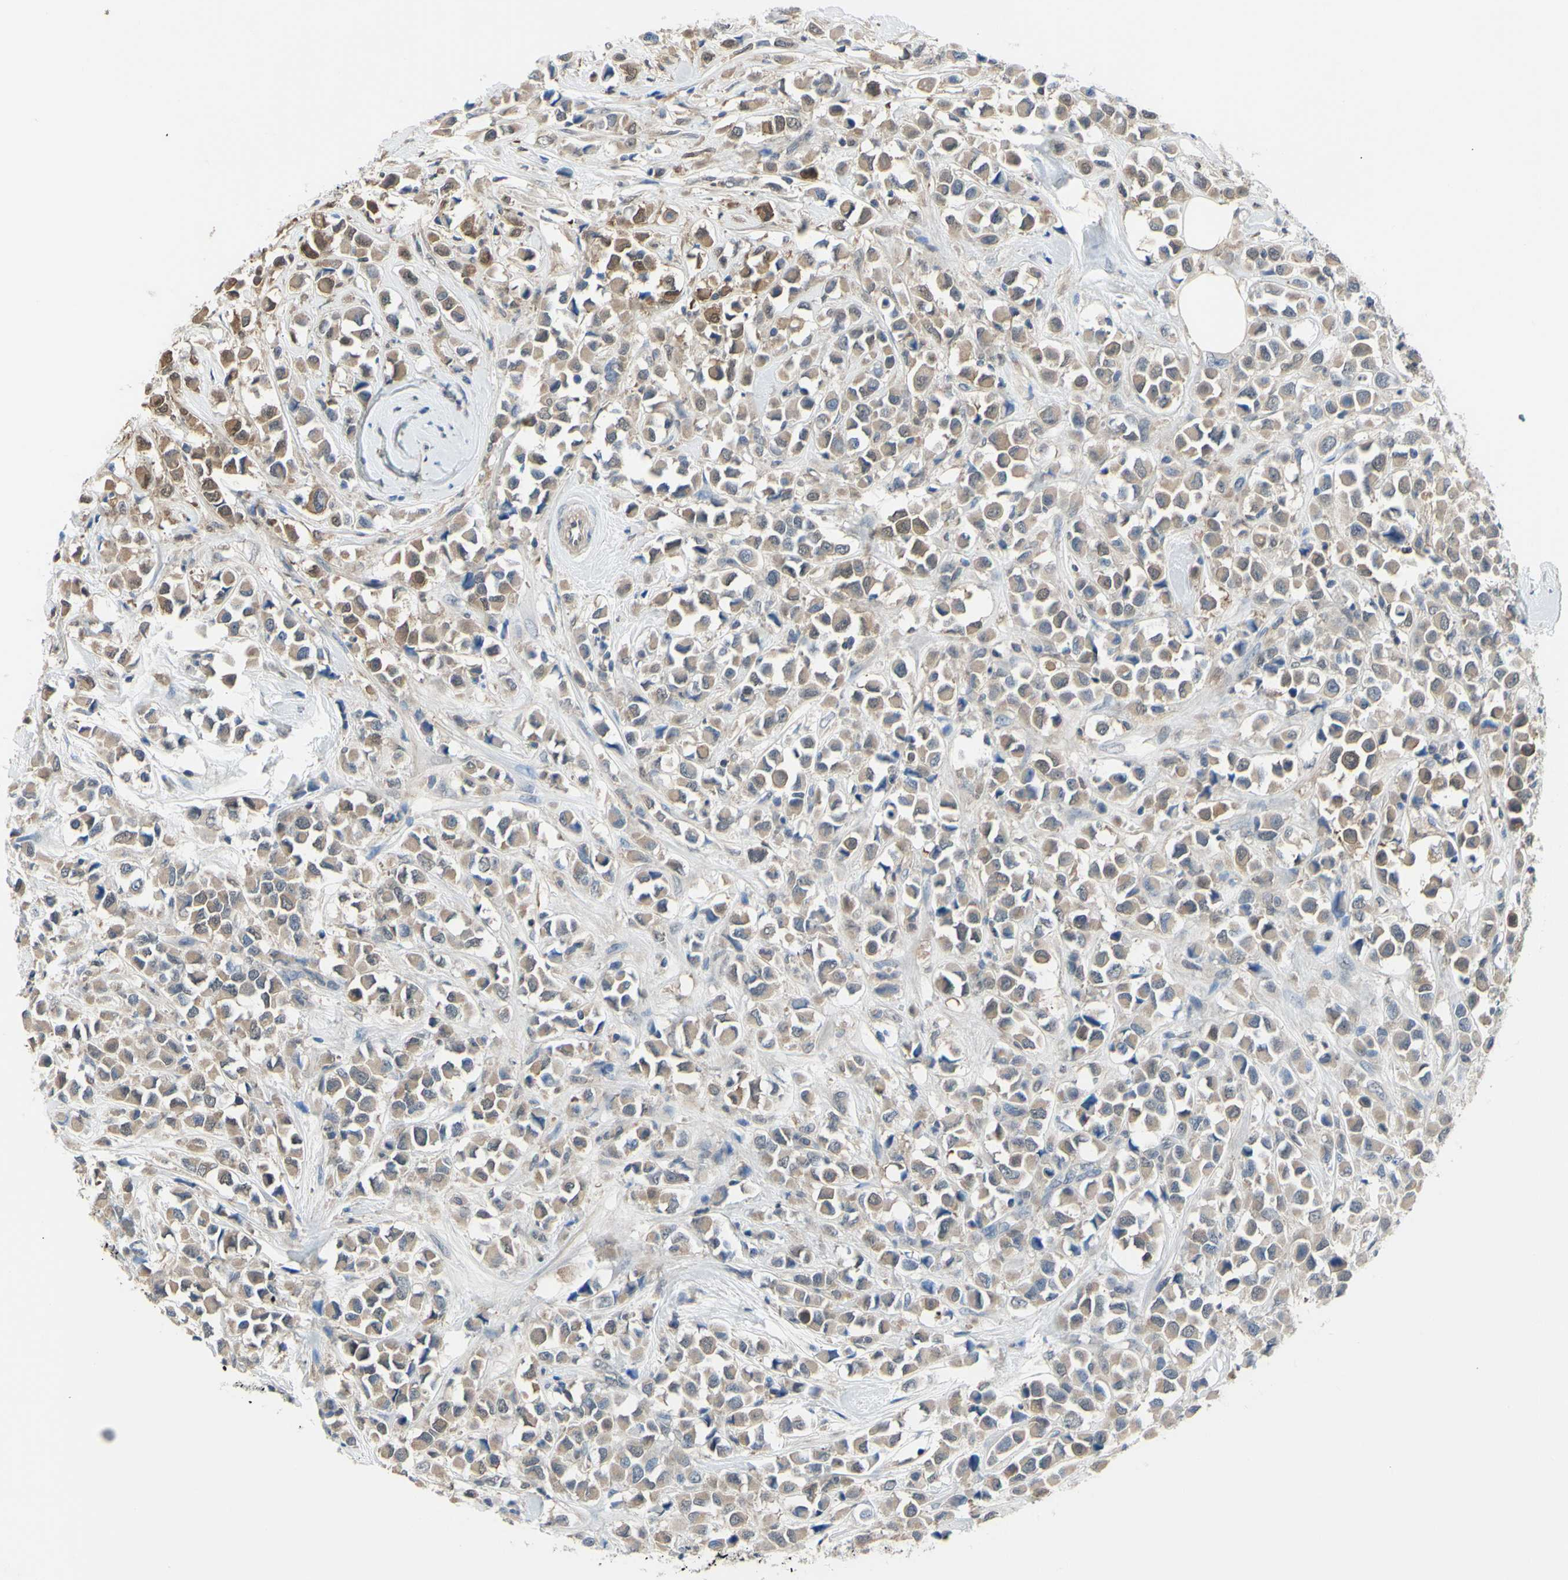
{"staining": {"intensity": "weak", "quantity": ">75%", "location": "cytoplasmic/membranous"}, "tissue": "breast cancer", "cell_type": "Tumor cells", "image_type": "cancer", "snomed": [{"axis": "morphology", "description": "Duct carcinoma"}, {"axis": "topography", "description": "Breast"}], "caption": "High-power microscopy captured an immunohistochemistry image of invasive ductal carcinoma (breast), revealing weak cytoplasmic/membranous staining in approximately >75% of tumor cells.", "gene": "UPK3B", "patient": {"sex": "female", "age": 61}}